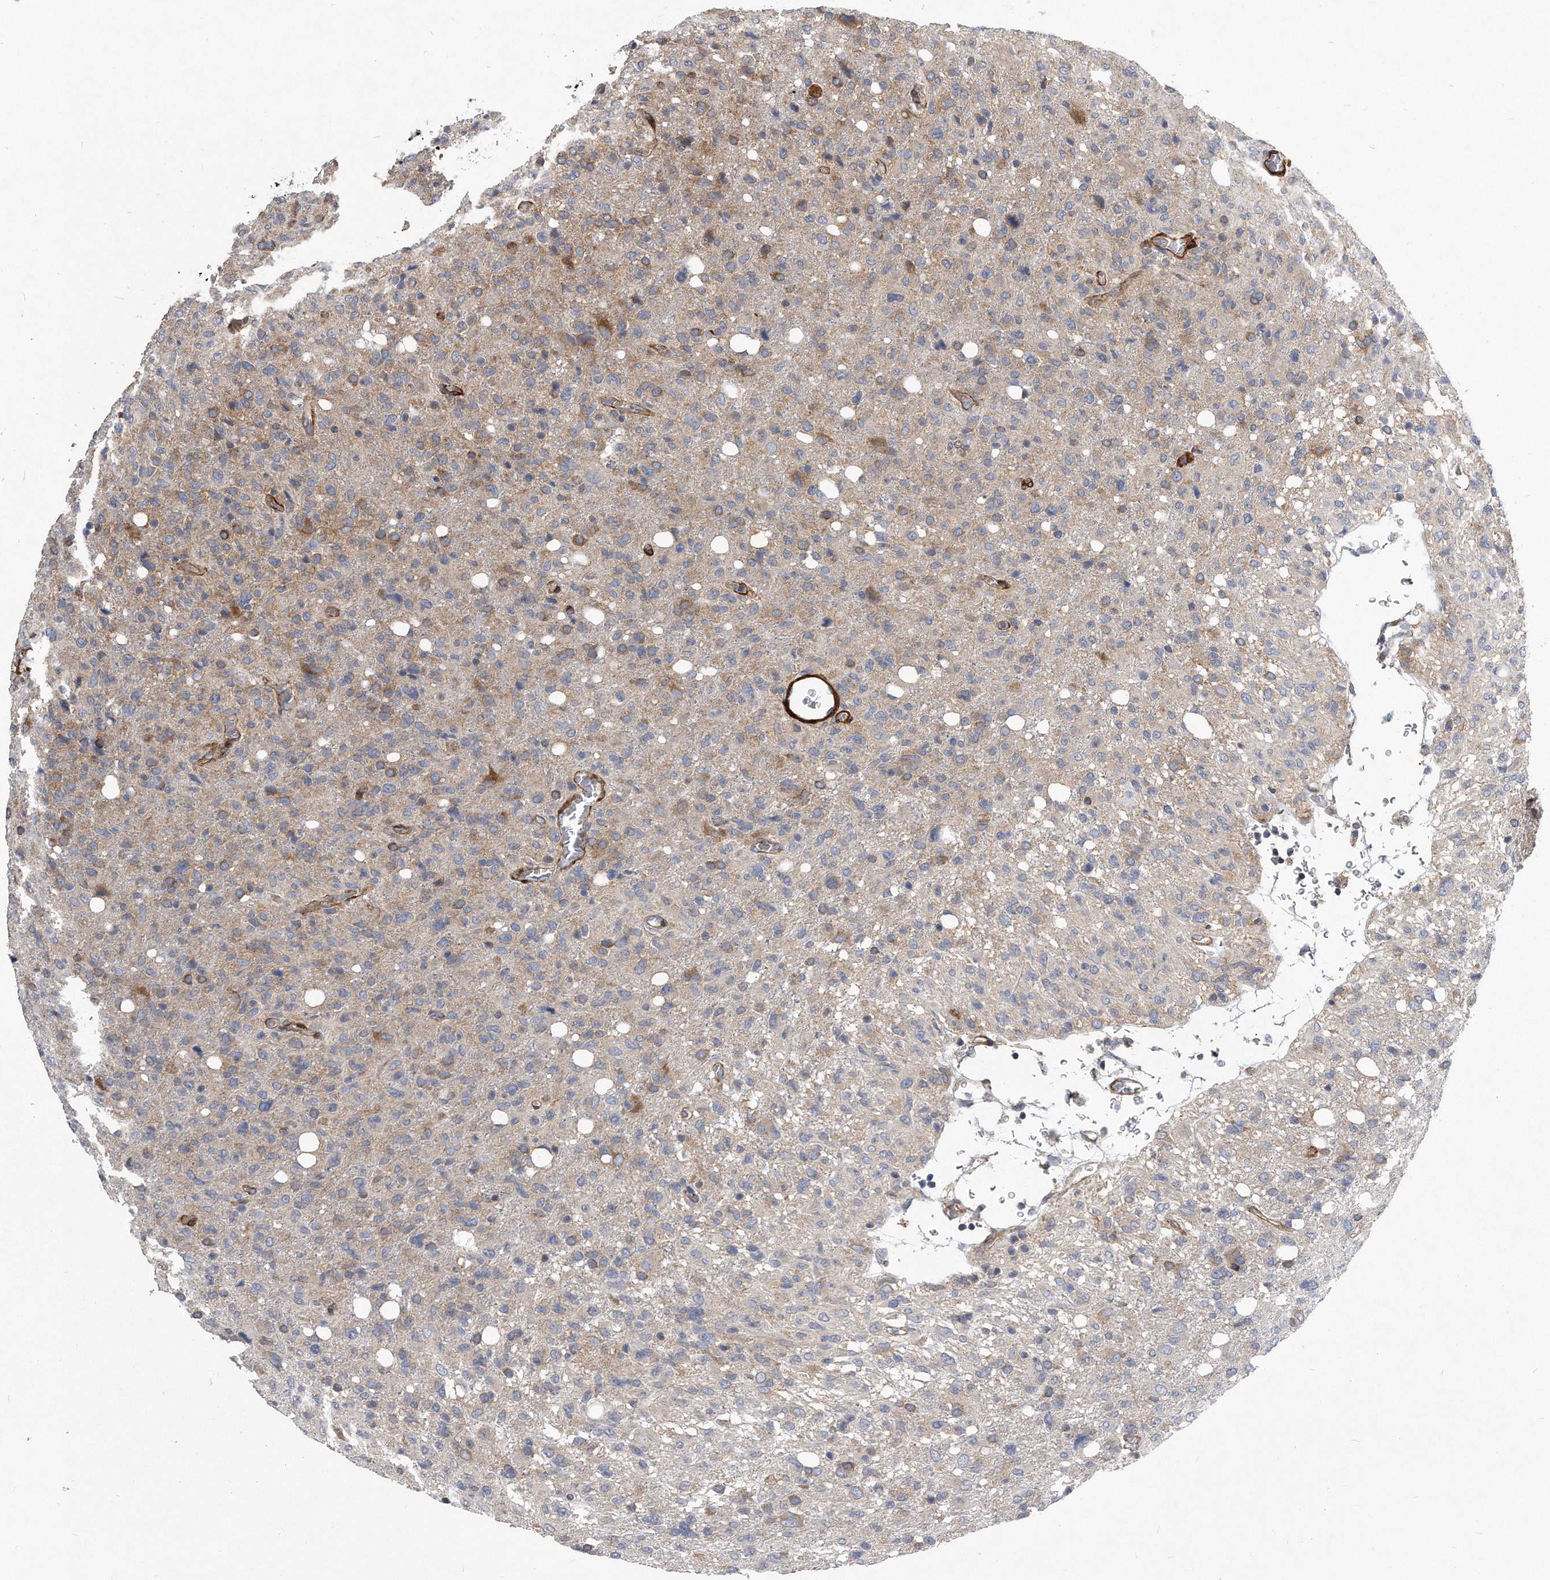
{"staining": {"intensity": "weak", "quantity": "25%-75%", "location": "cytoplasmic/membranous"}, "tissue": "glioma", "cell_type": "Tumor cells", "image_type": "cancer", "snomed": [{"axis": "morphology", "description": "Glioma, malignant, High grade"}, {"axis": "topography", "description": "Brain"}], "caption": "IHC histopathology image of glioma stained for a protein (brown), which exhibits low levels of weak cytoplasmic/membranous staining in about 25%-75% of tumor cells.", "gene": "EIF2B4", "patient": {"sex": "female", "age": 57}}